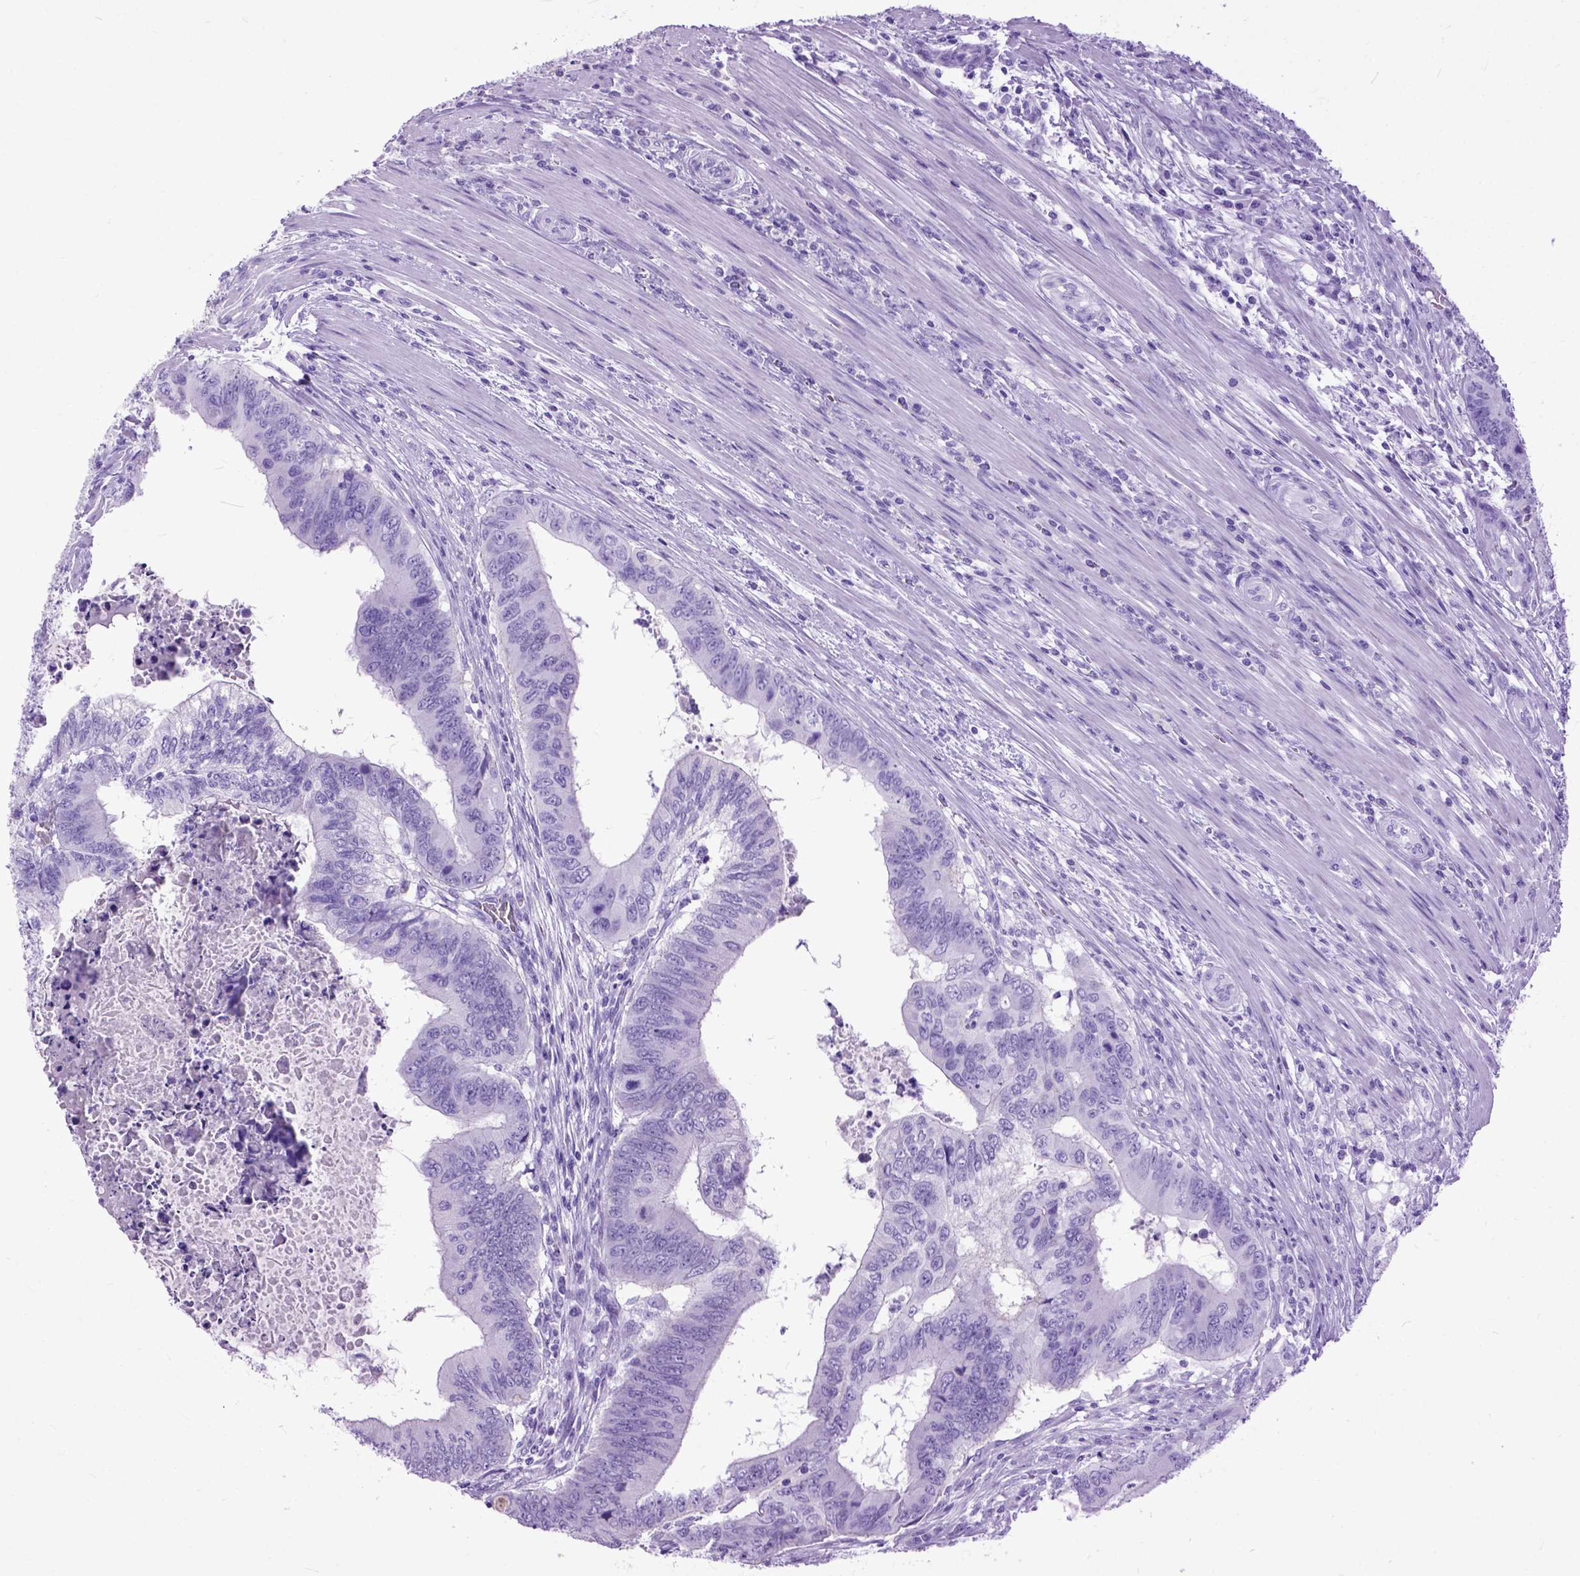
{"staining": {"intensity": "negative", "quantity": "none", "location": "none"}, "tissue": "colorectal cancer", "cell_type": "Tumor cells", "image_type": "cancer", "snomed": [{"axis": "morphology", "description": "Adenocarcinoma, NOS"}, {"axis": "topography", "description": "Colon"}], "caption": "IHC image of neoplastic tissue: human colorectal cancer stained with DAB displays no significant protein positivity in tumor cells.", "gene": "GNGT1", "patient": {"sex": "male", "age": 53}}